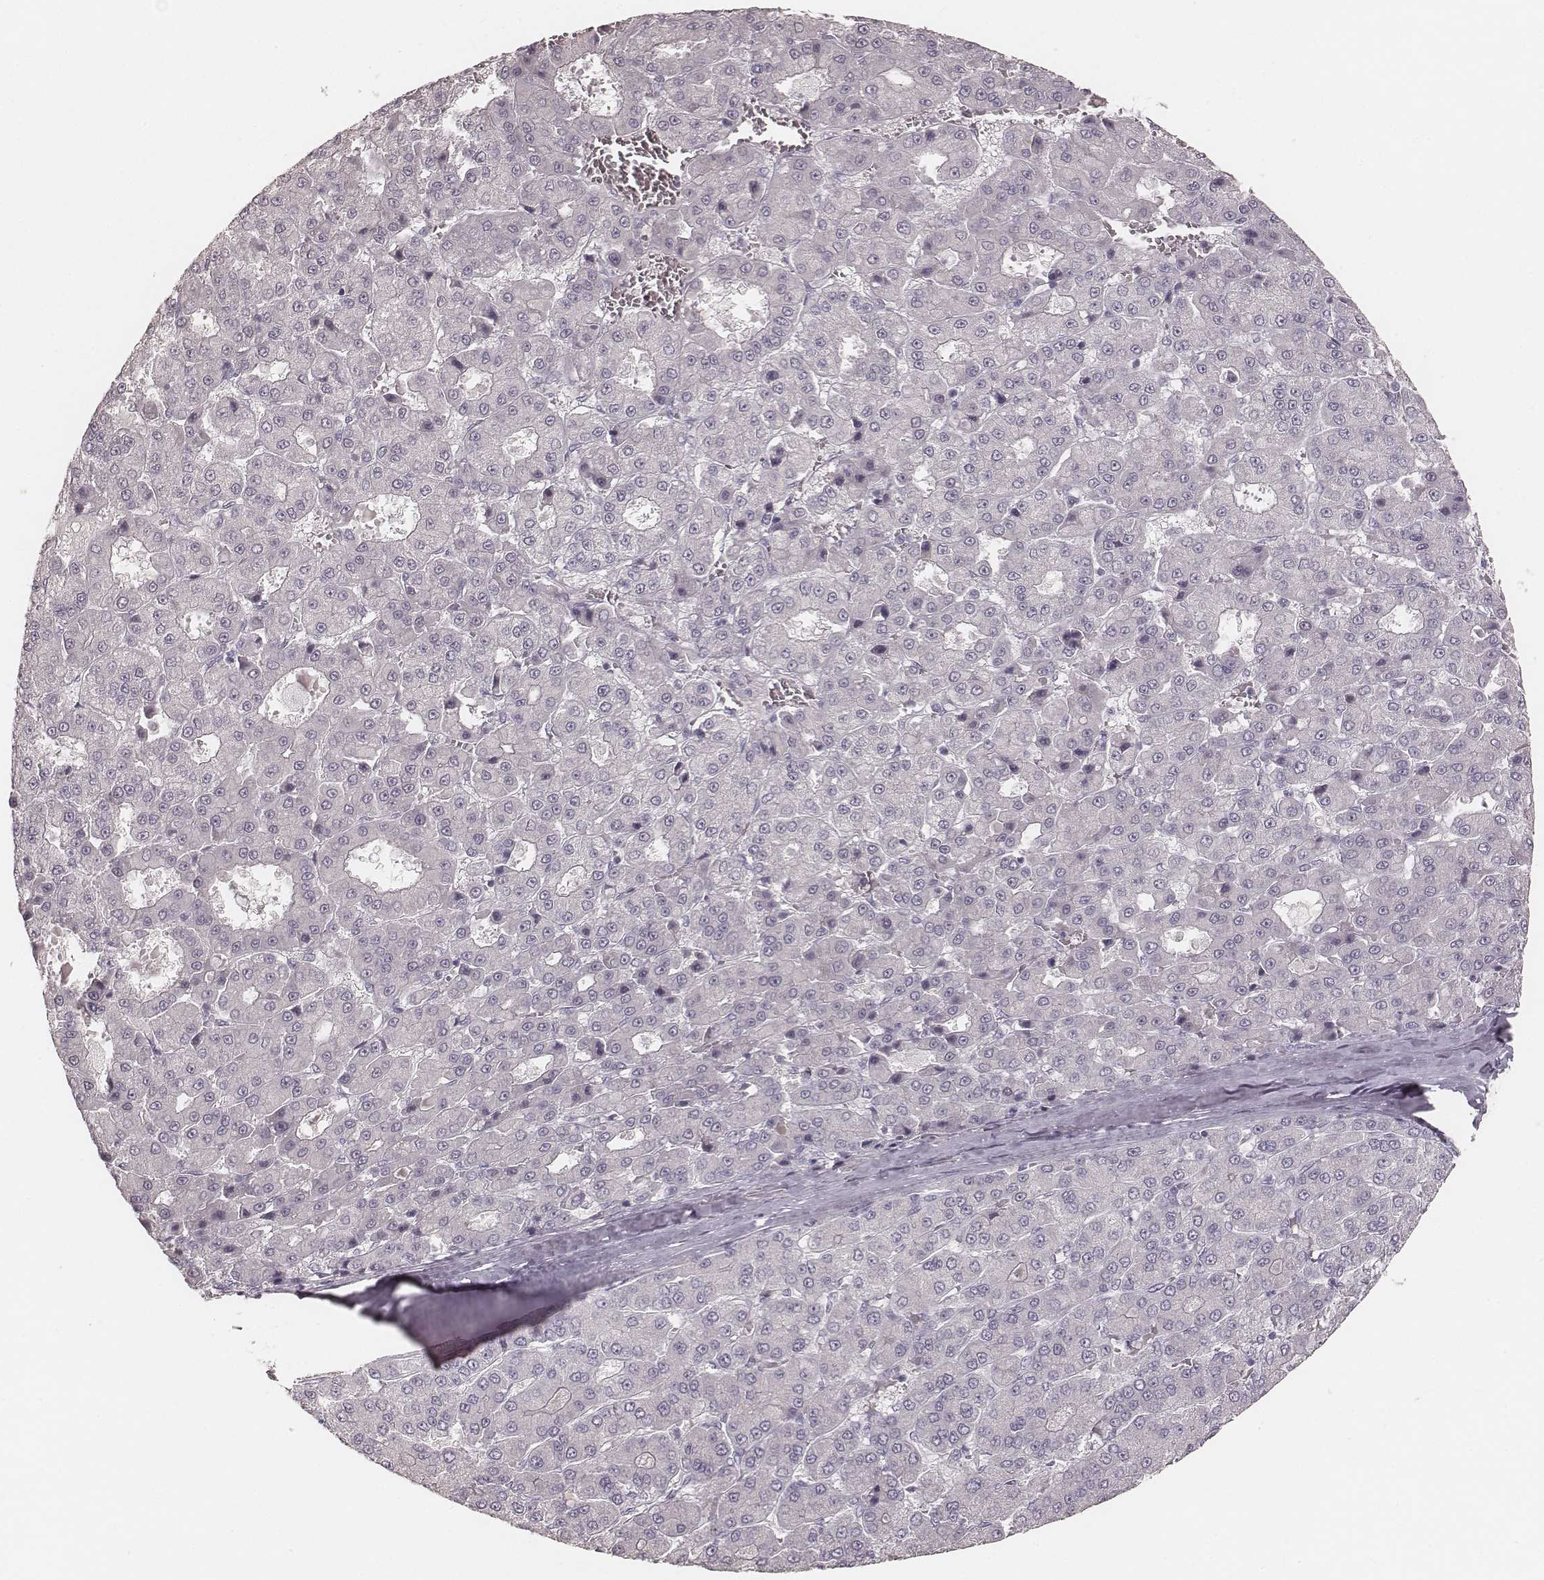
{"staining": {"intensity": "negative", "quantity": "none", "location": "none"}, "tissue": "liver cancer", "cell_type": "Tumor cells", "image_type": "cancer", "snomed": [{"axis": "morphology", "description": "Carcinoma, Hepatocellular, NOS"}, {"axis": "topography", "description": "Liver"}], "caption": "DAB immunohistochemical staining of human hepatocellular carcinoma (liver) exhibits no significant staining in tumor cells.", "gene": "KRT26", "patient": {"sex": "male", "age": 70}}